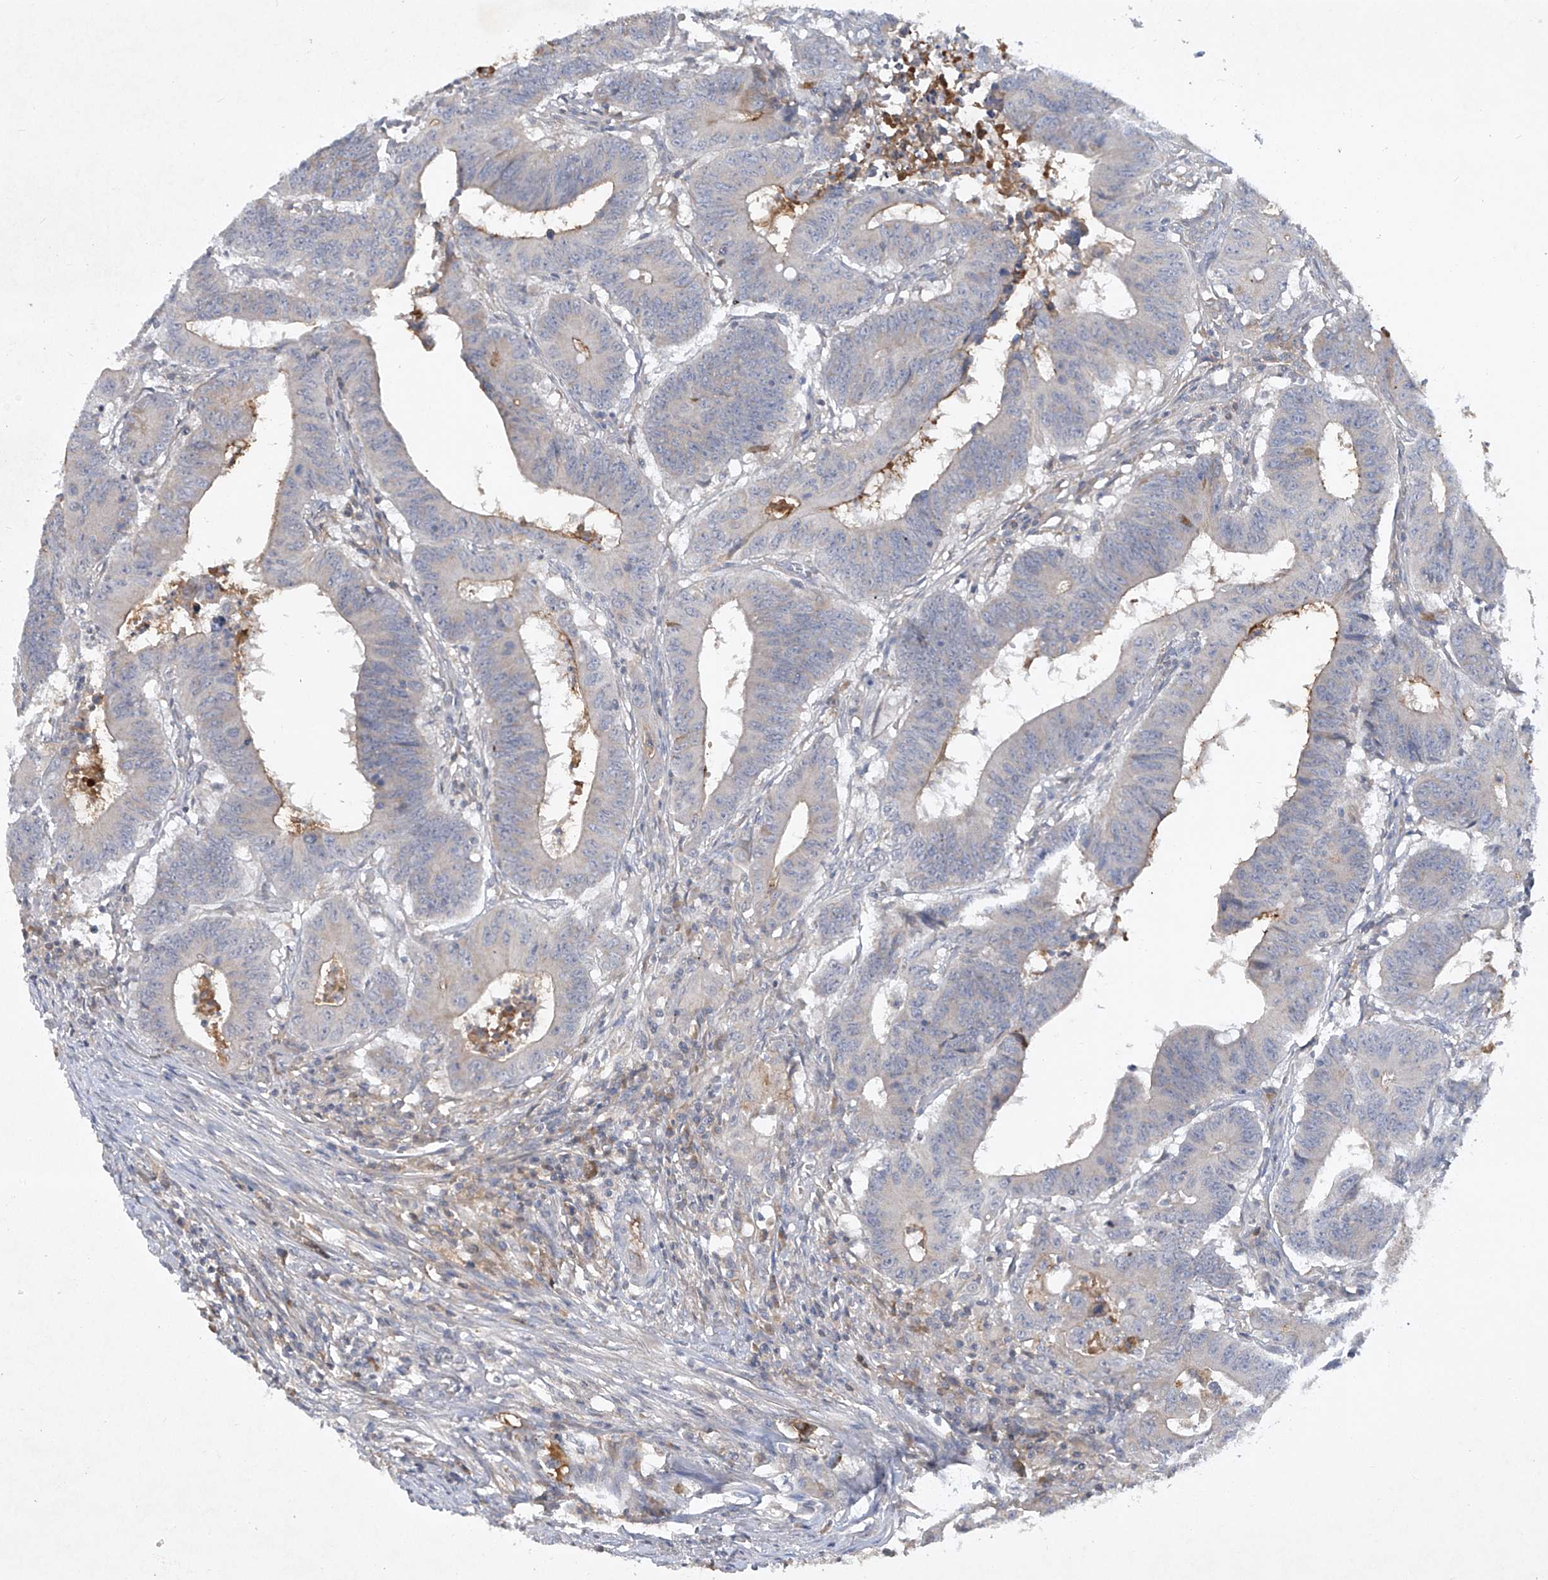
{"staining": {"intensity": "negative", "quantity": "none", "location": "none"}, "tissue": "colorectal cancer", "cell_type": "Tumor cells", "image_type": "cancer", "snomed": [{"axis": "morphology", "description": "Adenocarcinoma, NOS"}, {"axis": "topography", "description": "Colon"}], "caption": "This is a histopathology image of IHC staining of colorectal cancer, which shows no expression in tumor cells.", "gene": "HAS3", "patient": {"sex": "male", "age": 45}}